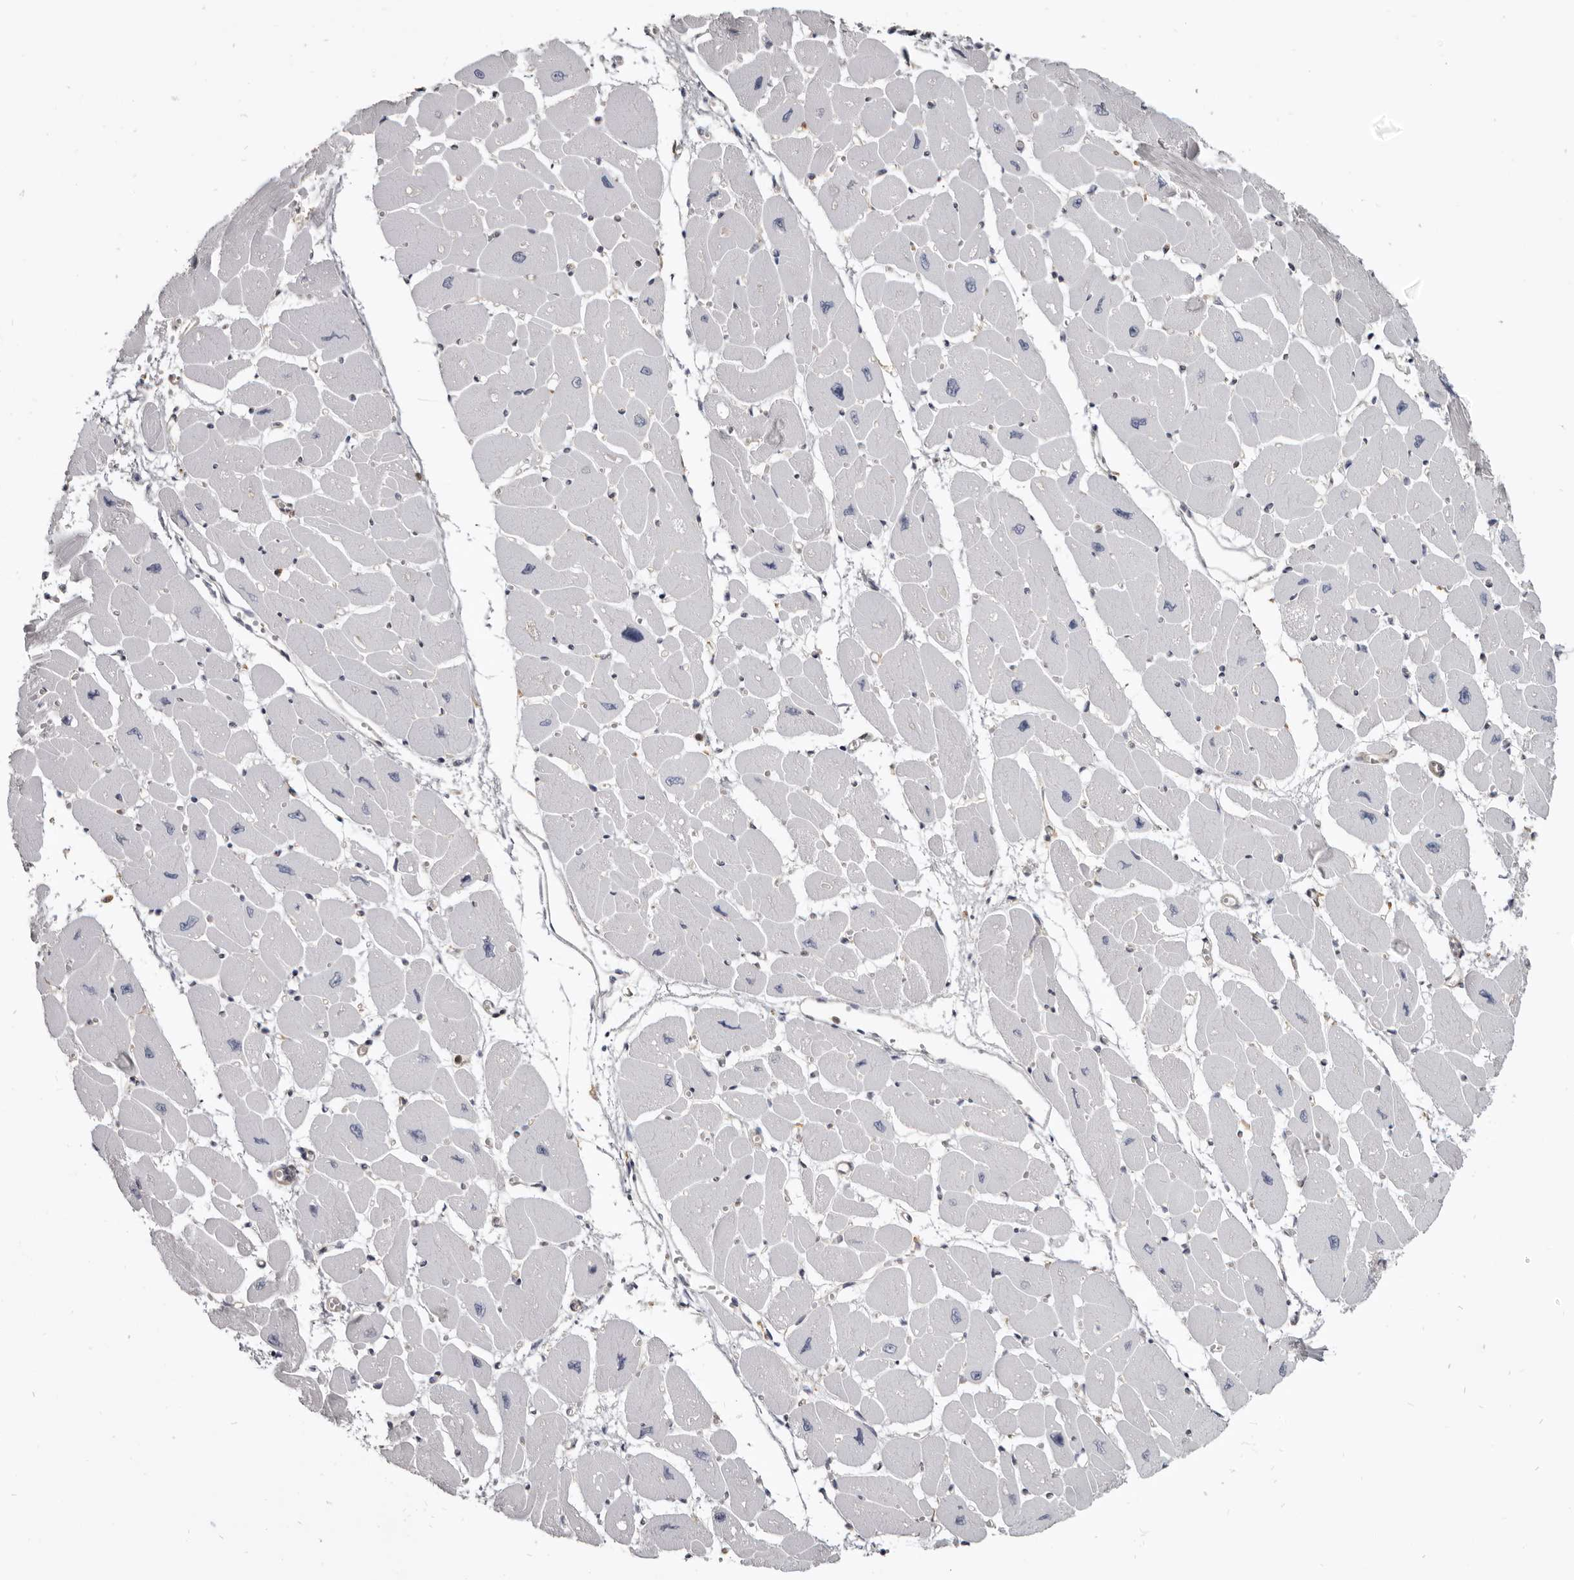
{"staining": {"intensity": "negative", "quantity": "none", "location": "none"}, "tissue": "heart muscle", "cell_type": "Cardiomyocytes", "image_type": "normal", "snomed": [{"axis": "morphology", "description": "Normal tissue, NOS"}, {"axis": "topography", "description": "Heart"}], "caption": "Image shows no significant protein positivity in cardiomyocytes of normal heart muscle. Brightfield microscopy of IHC stained with DAB (3,3'-diaminobenzidine) (brown) and hematoxylin (blue), captured at high magnification.", "gene": "CBL", "patient": {"sex": "female", "age": 54}}